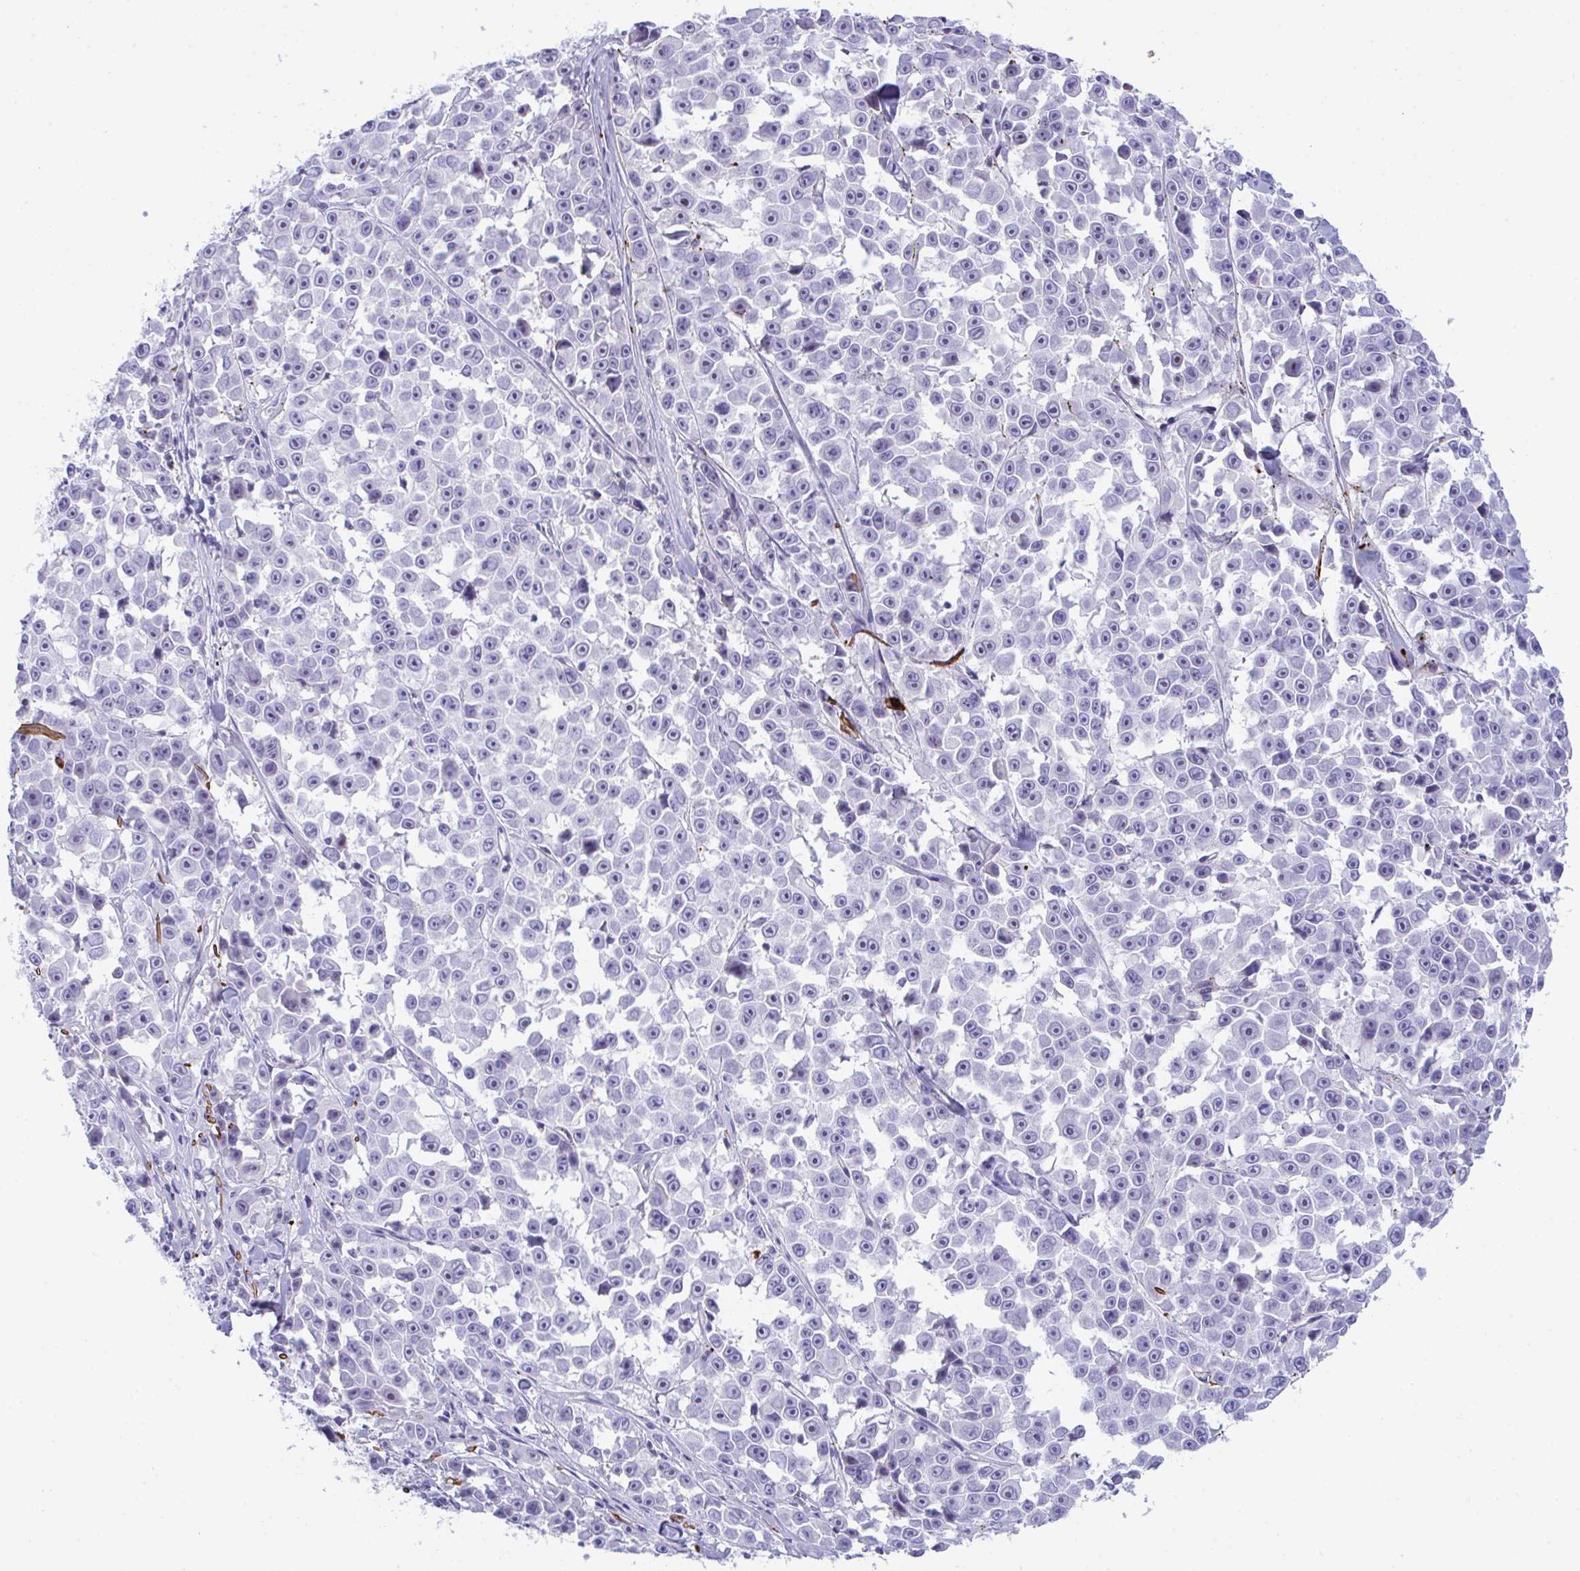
{"staining": {"intensity": "negative", "quantity": "none", "location": "none"}, "tissue": "melanoma", "cell_type": "Tumor cells", "image_type": "cancer", "snomed": [{"axis": "morphology", "description": "Malignant melanoma, NOS"}, {"axis": "topography", "description": "Skin"}], "caption": "Immunohistochemistry (IHC) micrograph of neoplastic tissue: melanoma stained with DAB (3,3'-diaminobenzidine) exhibits no significant protein staining in tumor cells.", "gene": "KMT2E", "patient": {"sex": "female", "age": 66}}